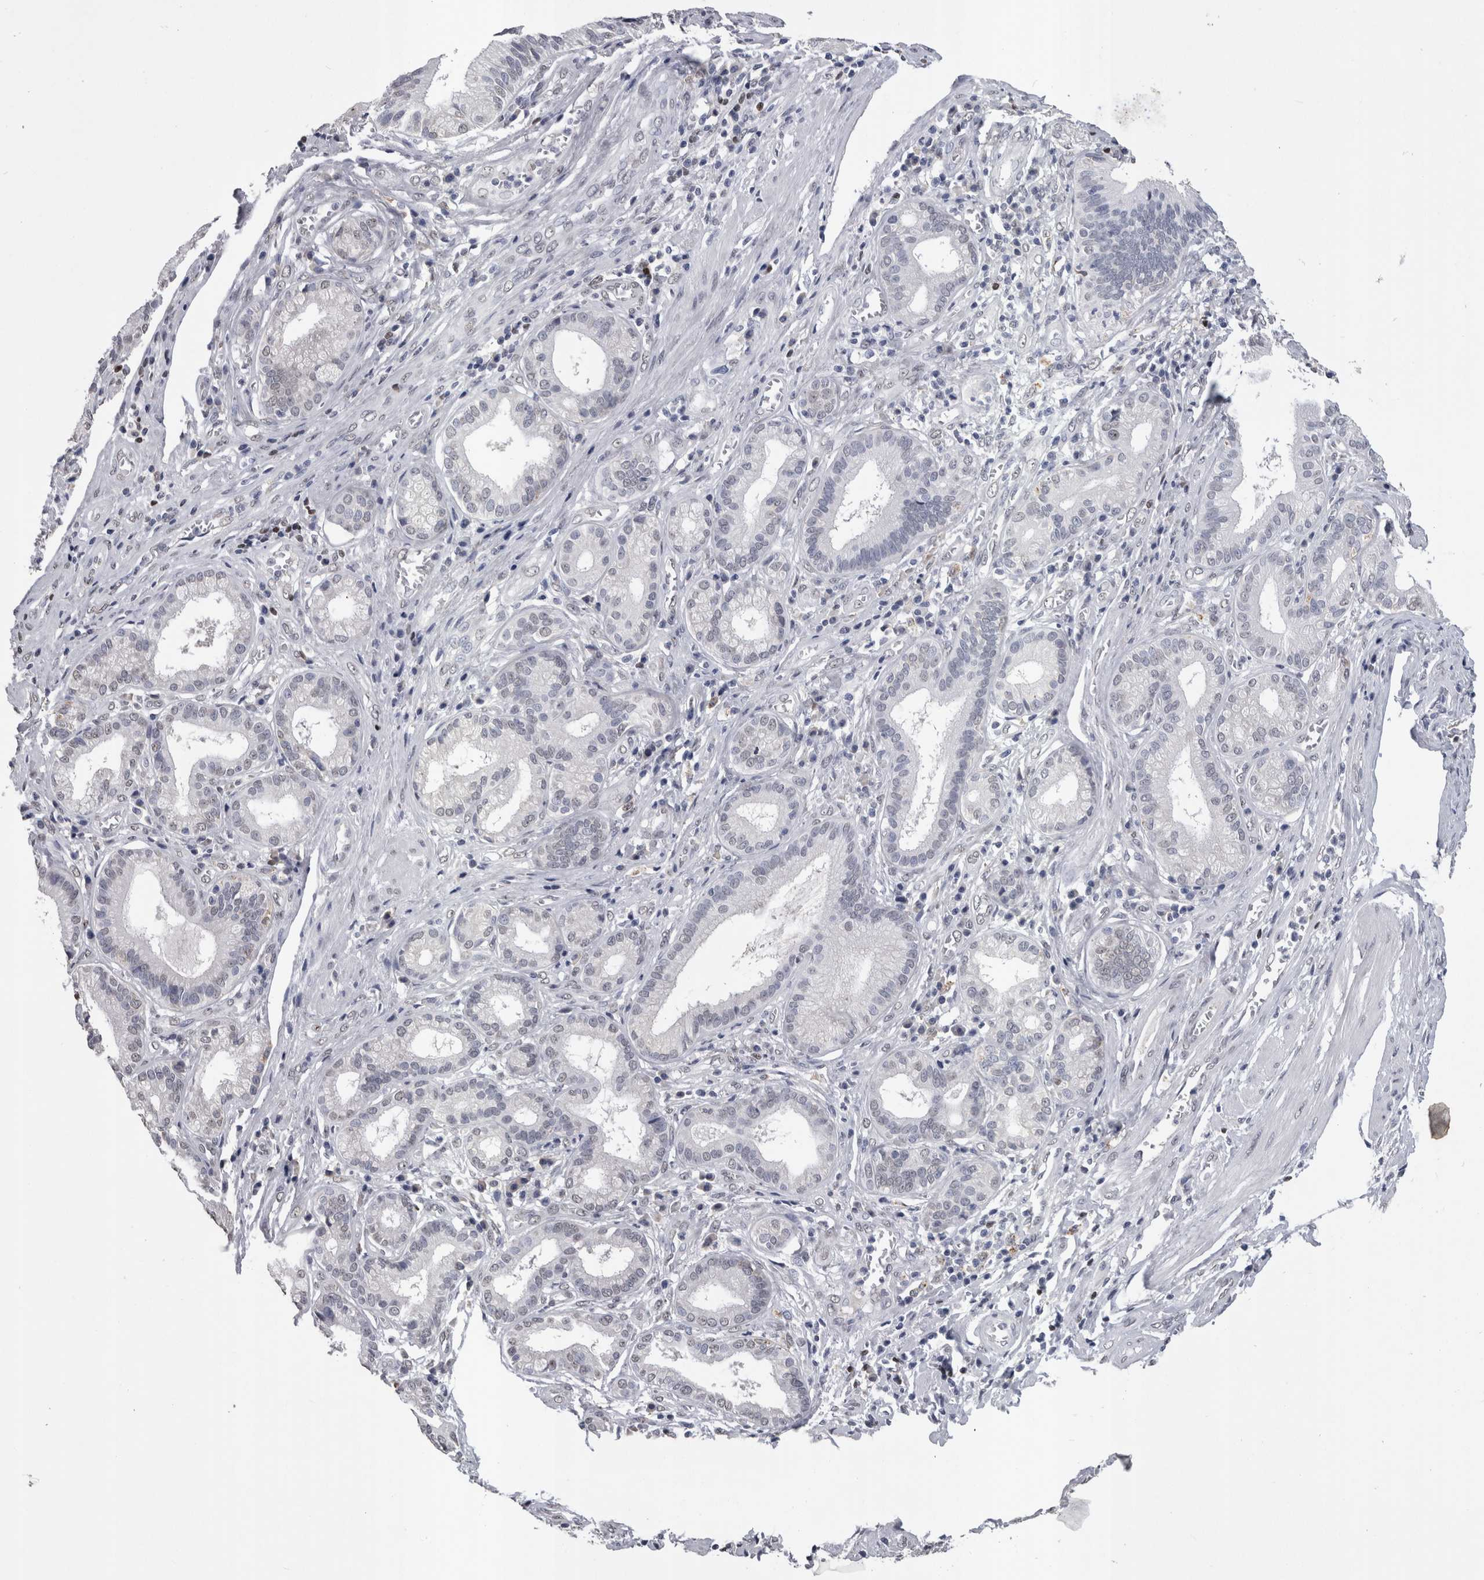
{"staining": {"intensity": "negative", "quantity": "none", "location": "none"}, "tissue": "pancreatic cancer", "cell_type": "Tumor cells", "image_type": "cancer", "snomed": [{"axis": "morphology", "description": "Adenocarcinoma, NOS"}, {"axis": "topography", "description": "Pancreas"}], "caption": "This is an immunohistochemistry image of human pancreatic cancer. There is no expression in tumor cells.", "gene": "PAX5", "patient": {"sex": "female", "age": 75}}